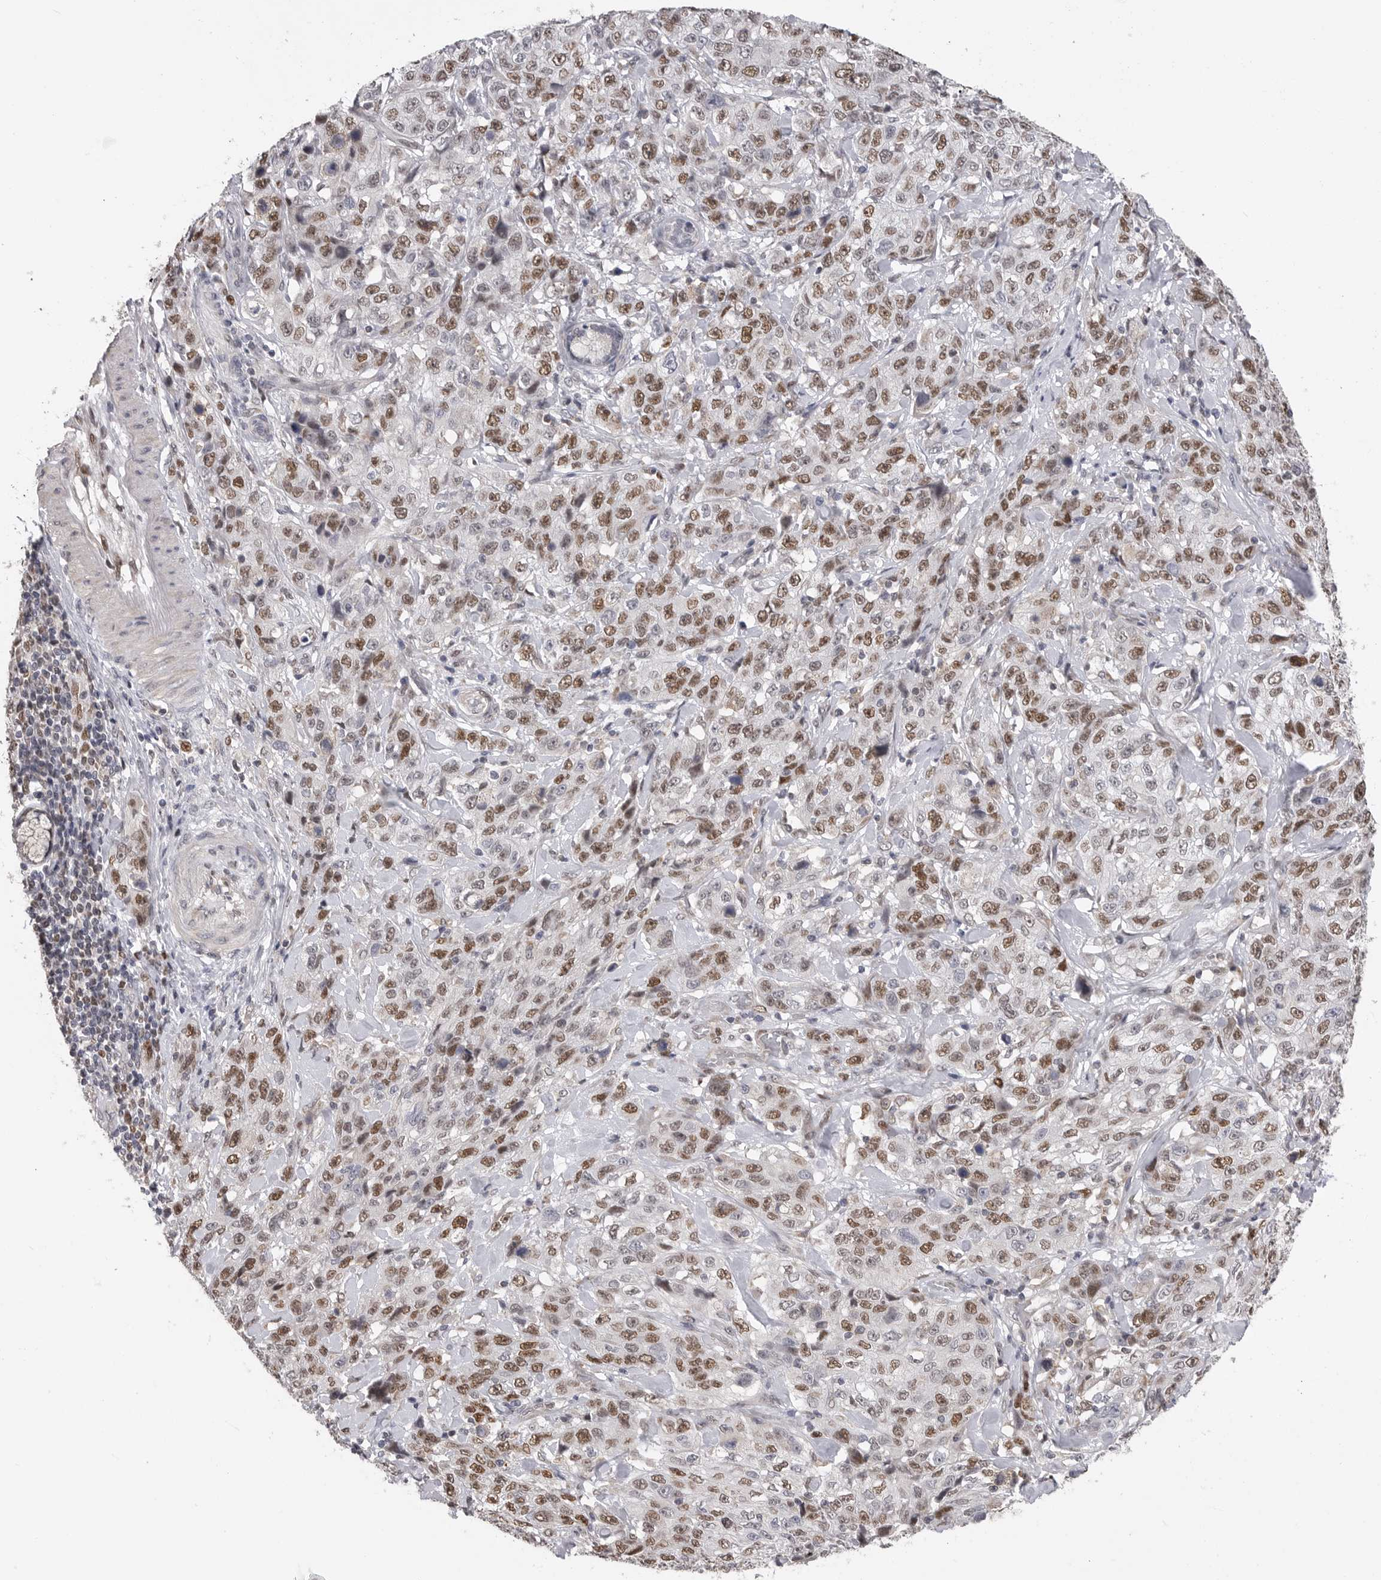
{"staining": {"intensity": "moderate", "quantity": ">75%", "location": "nuclear"}, "tissue": "stomach cancer", "cell_type": "Tumor cells", "image_type": "cancer", "snomed": [{"axis": "morphology", "description": "Adenocarcinoma, NOS"}, {"axis": "topography", "description": "Stomach"}], "caption": "An IHC histopathology image of tumor tissue is shown. Protein staining in brown highlights moderate nuclear positivity in stomach adenocarcinoma within tumor cells. The staining is performed using DAB brown chromogen to label protein expression. The nuclei are counter-stained blue using hematoxylin.", "gene": "SMARCC1", "patient": {"sex": "male", "age": 48}}